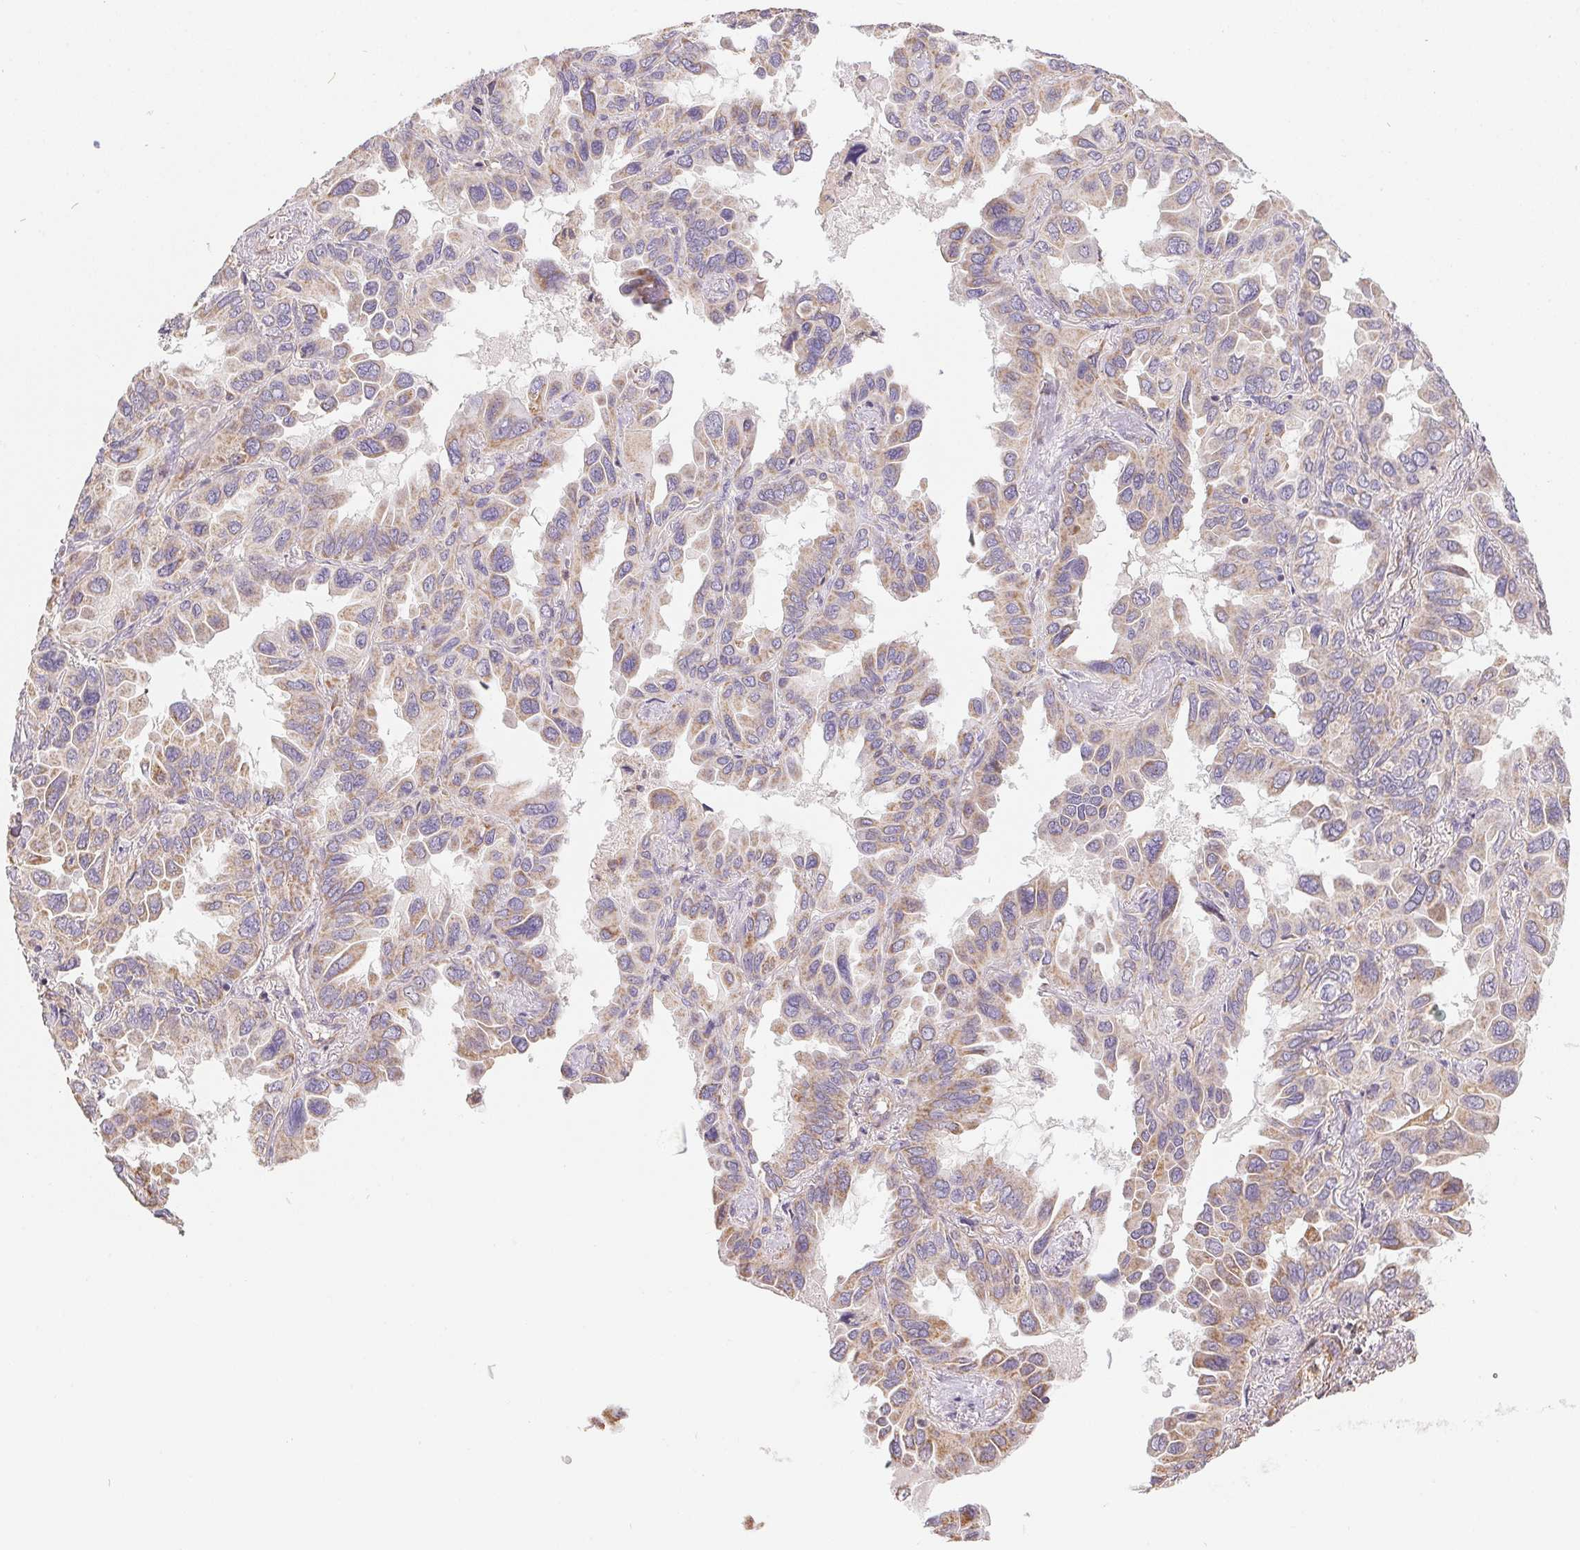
{"staining": {"intensity": "weak", "quantity": "25%-75%", "location": "cytoplasmic/membranous"}, "tissue": "lung cancer", "cell_type": "Tumor cells", "image_type": "cancer", "snomed": [{"axis": "morphology", "description": "Adenocarcinoma, NOS"}, {"axis": "topography", "description": "Lung"}], "caption": "Lung cancer stained with a protein marker displays weak staining in tumor cells.", "gene": "REV3L", "patient": {"sex": "male", "age": 64}}